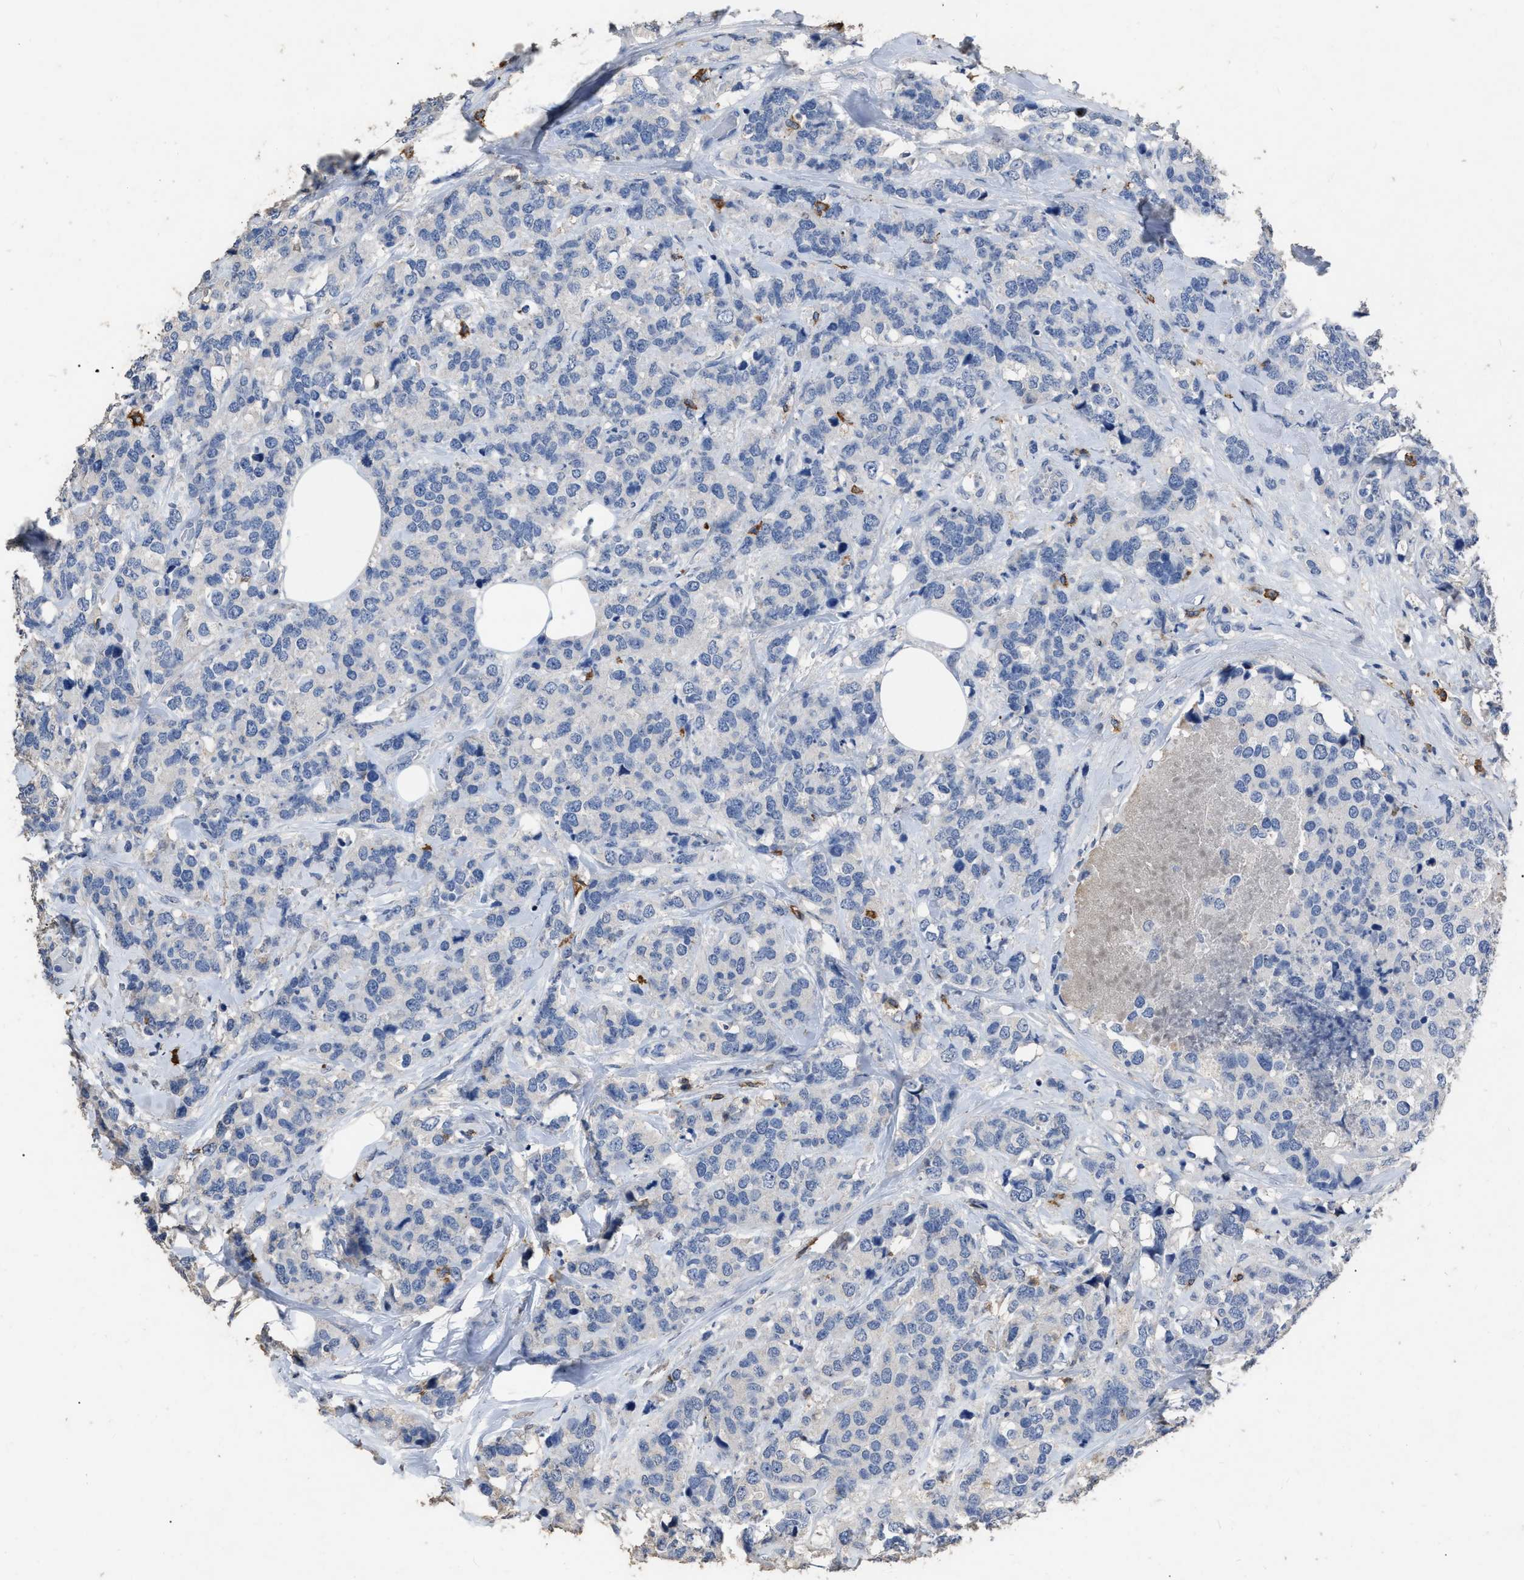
{"staining": {"intensity": "negative", "quantity": "none", "location": "none"}, "tissue": "breast cancer", "cell_type": "Tumor cells", "image_type": "cancer", "snomed": [{"axis": "morphology", "description": "Lobular carcinoma"}, {"axis": "topography", "description": "Breast"}], "caption": "Photomicrograph shows no protein staining in tumor cells of breast cancer (lobular carcinoma) tissue.", "gene": "HABP2", "patient": {"sex": "female", "age": 59}}